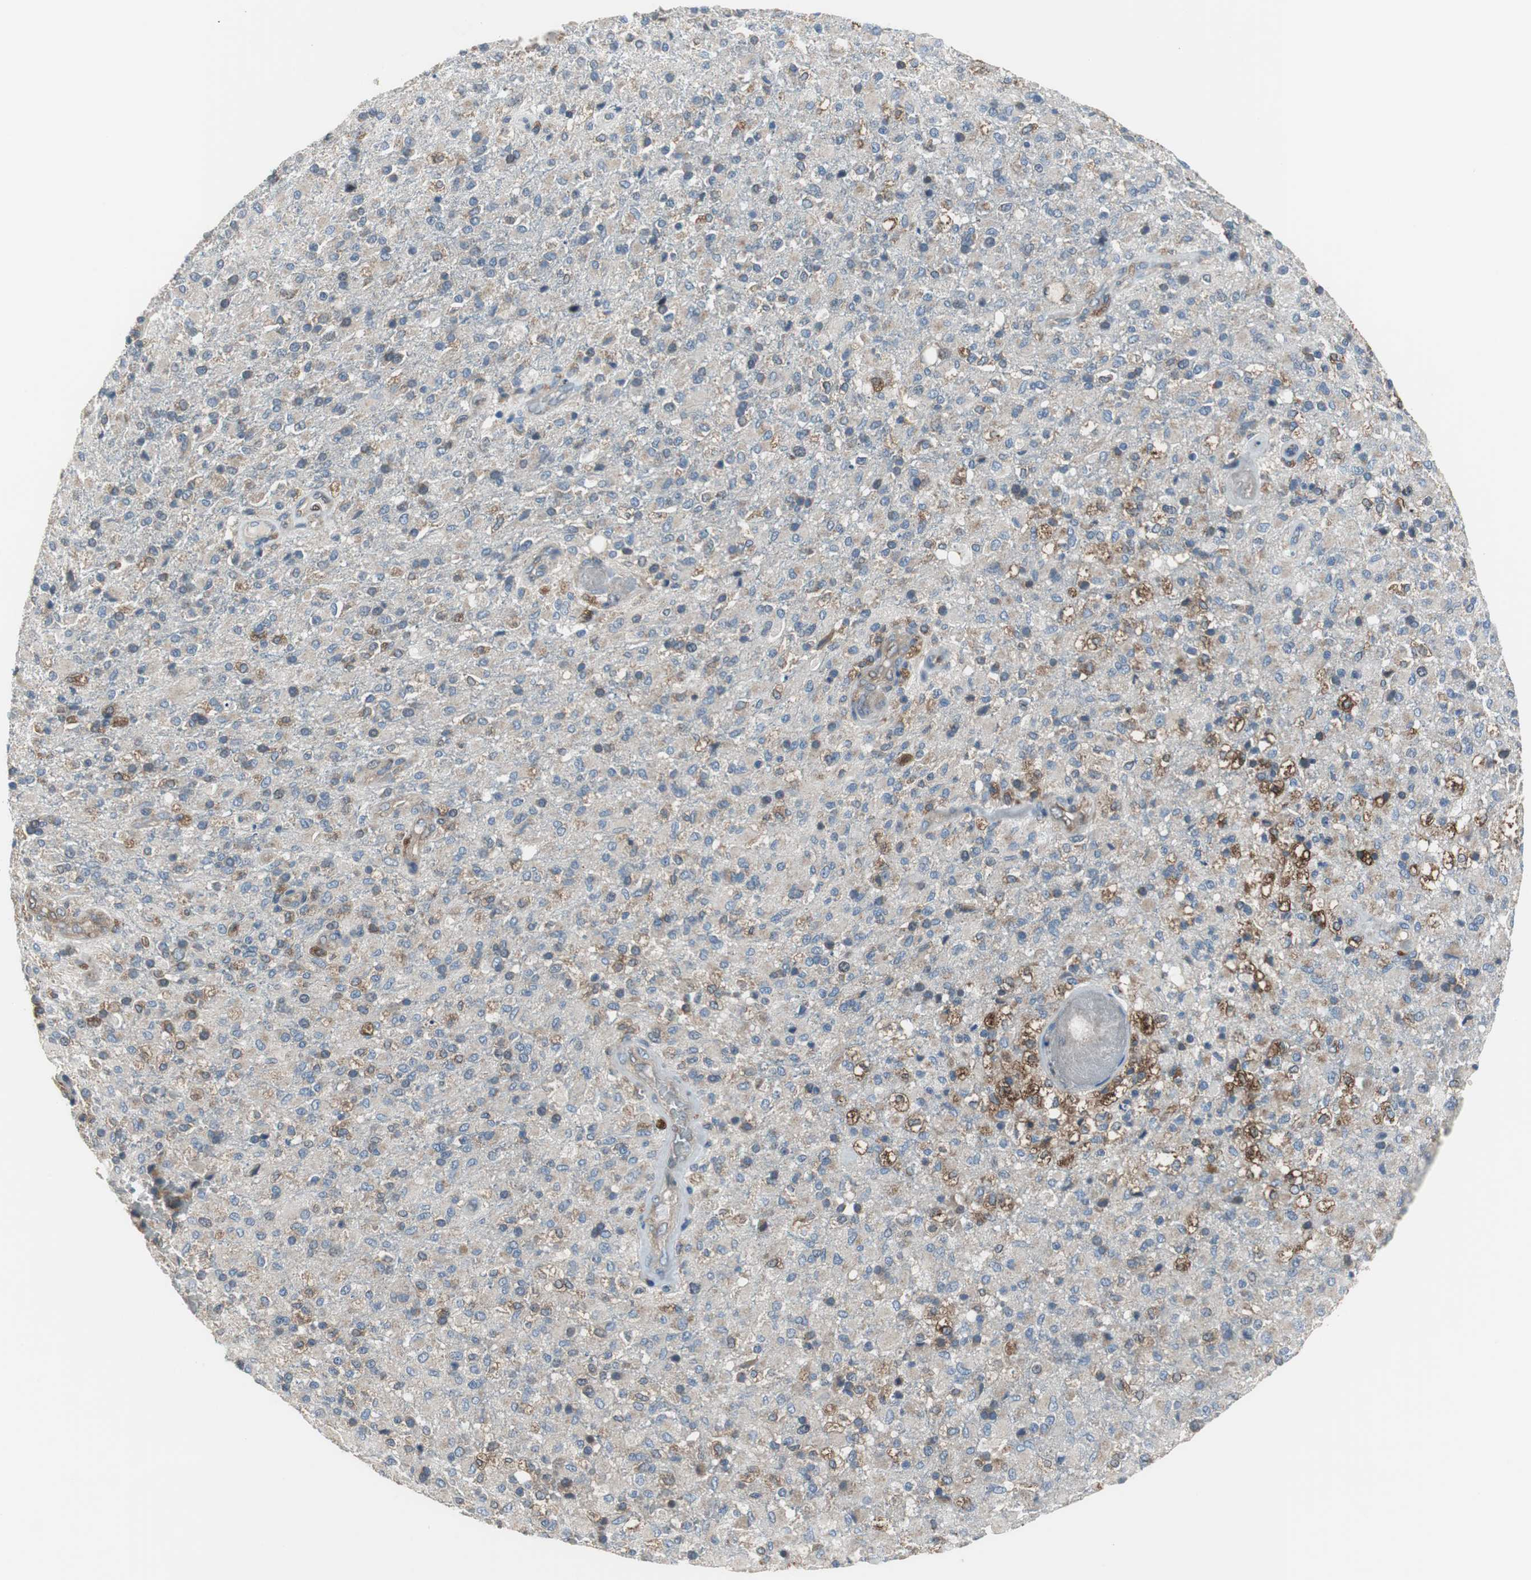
{"staining": {"intensity": "weak", "quantity": "25%-75%", "location": "cytoplasmic/membranous"}, "tissue": "glioma", "cell_type": "Tumor cells", "image_type": "cancer", "snomed": [{"axis": "morphology", "description": "Glioma, malignant, High grade"}, {"axis": "topography", "description": "Brain"}], "caption": "Immunohistochemistry (IHC) photomicrograph of neoplastic tissue: glioma stained using IHC exhibits low levels of weak protein expression localized specifically in the cytoplasmic/membranous of tumor cells, appearing as a cytoplasmic/membranous brown color.", "gene": "PI4KB", "patient": {"sex": "male", "age": 71}}